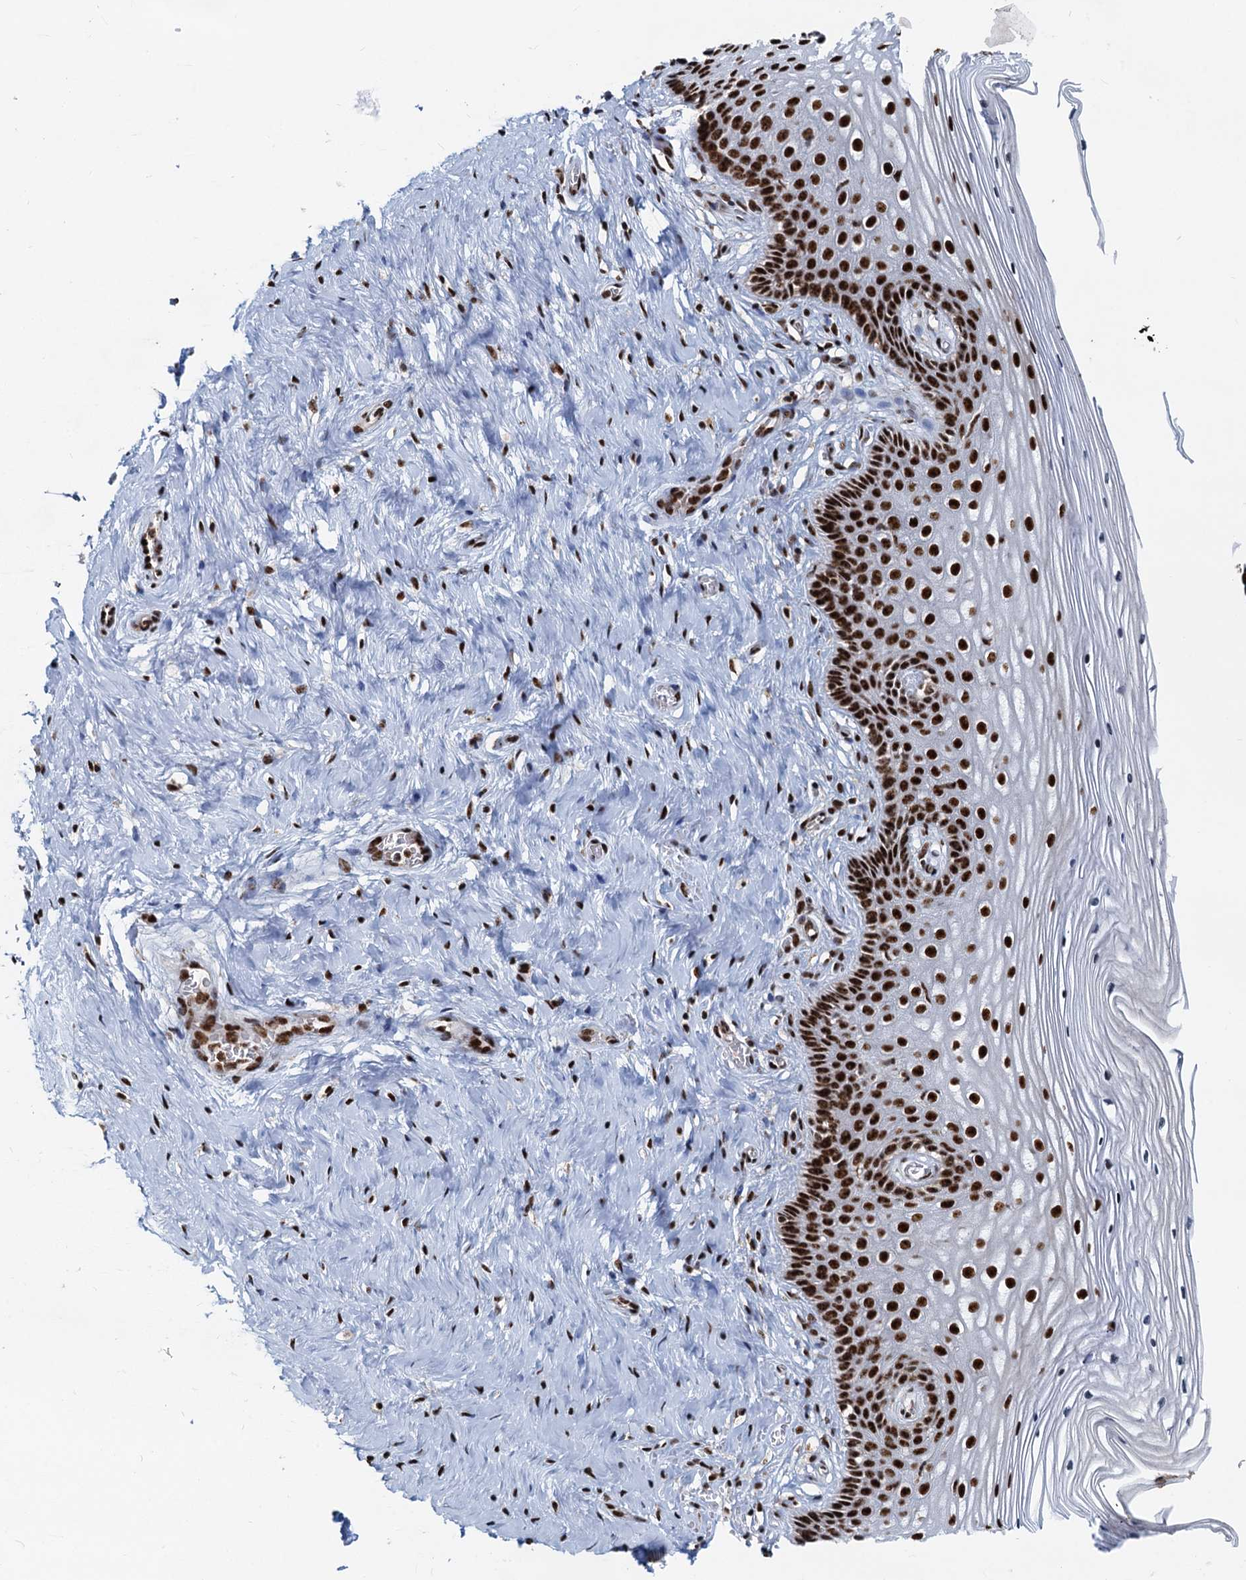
{"staining": {"intensity": "strong", "quantity": ">75%", "location": "nuclear"}, "tissue": "cervix", "cell_type": "Glandular cells", "image_type": "normal", "snomed": [{"axis": "morphology", "description": "Normal tissue, NOS"}, {"axis": "topography", "description": "Cervix"}], "caption": "Glandular cells reveal strong nuclear expression in about >75% of cells in normal cervix.", "gene": "RBM26", "patient": {"sex": "female", "age": 33}}